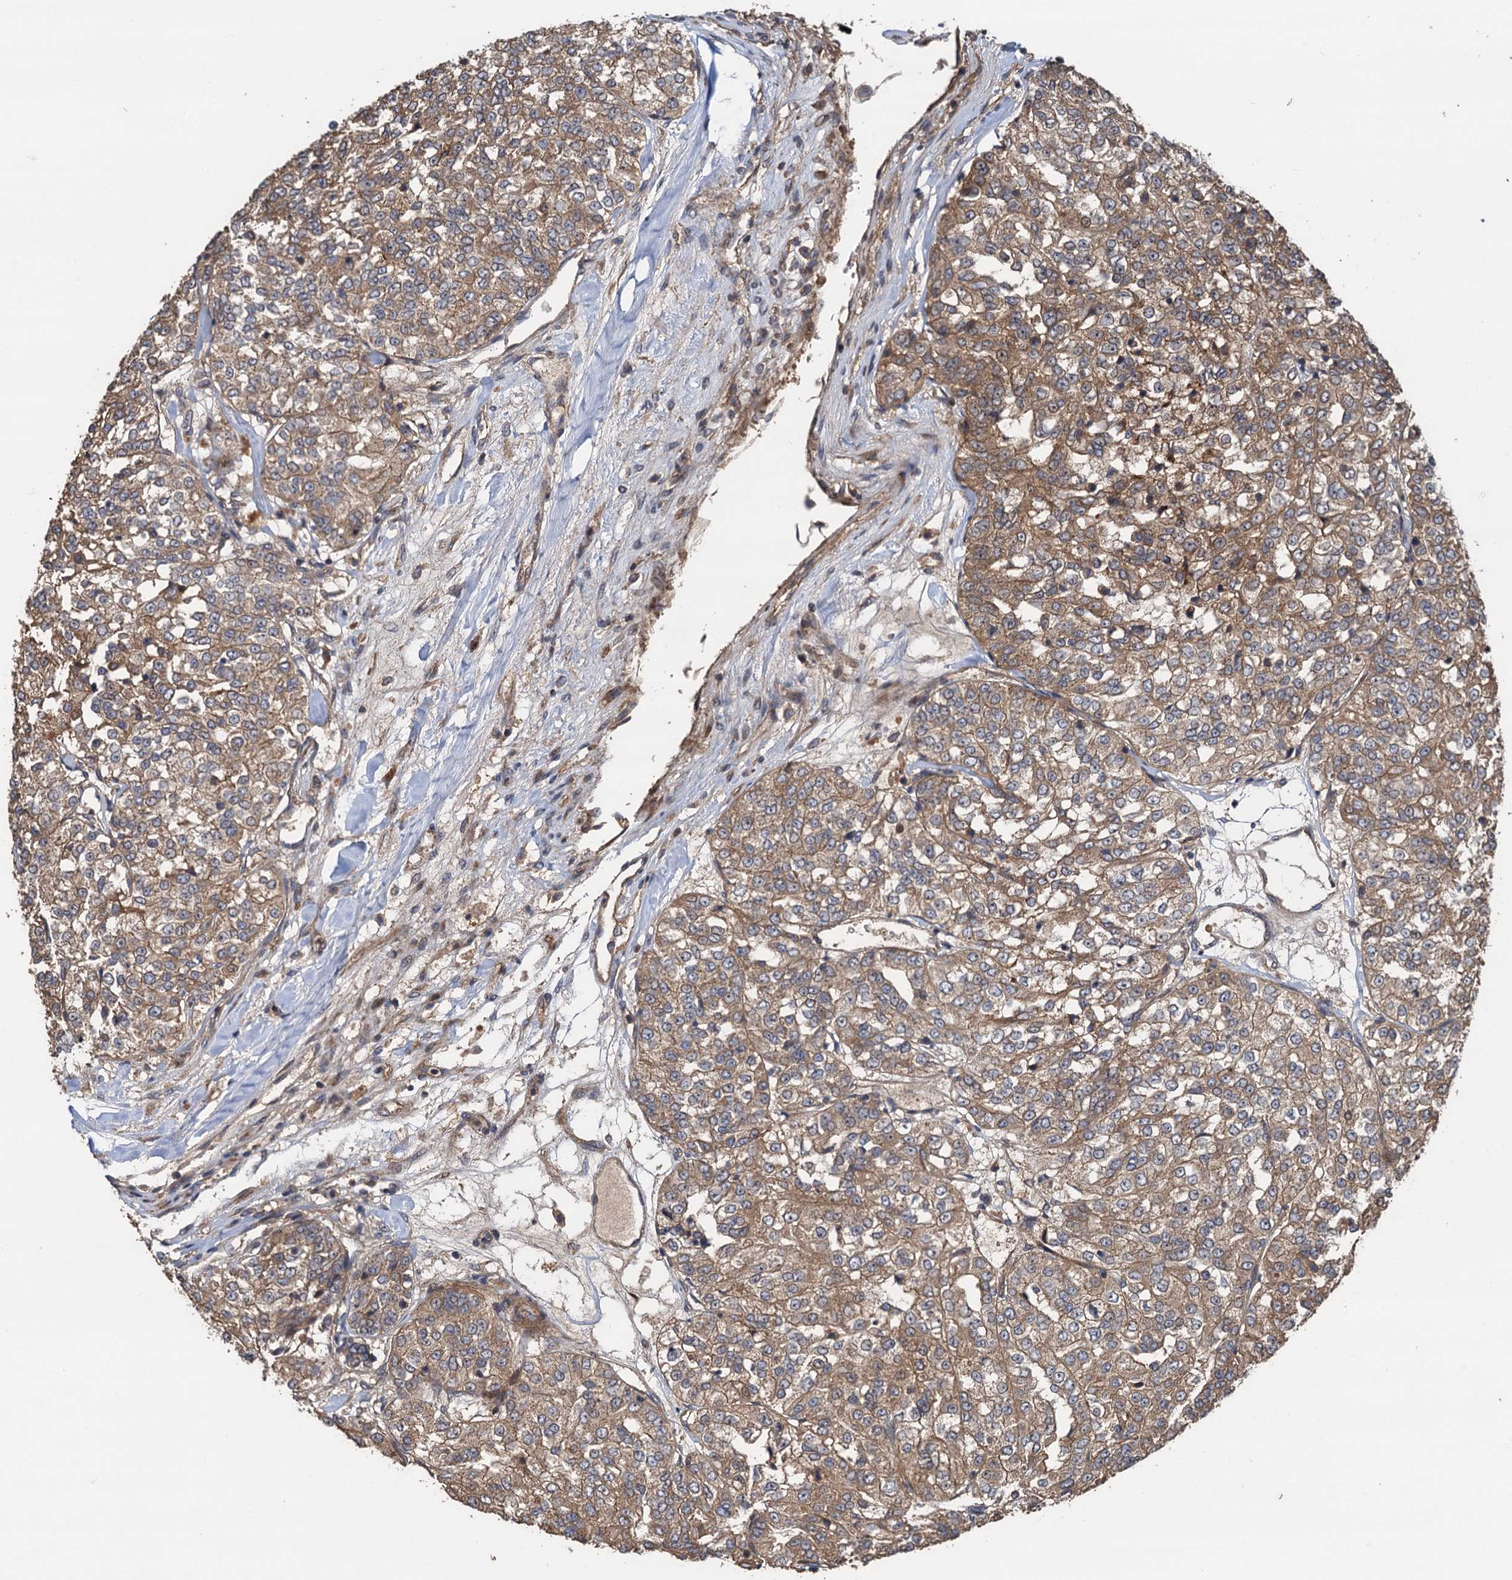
{"staining": {"intensity": "moderate", "quantity": ">75%", "location": "cytoplasmic/membranous"}, "tissue": "renal cancer", "cell_type": "Tumor cells", "image_type": "cancer", "snomed": [{"axis": "morphology", "description": "Adenocarcinoma, NOS"}, {"axis": "topography", "description": "Kidney"}], "caption": "High-magnification brightfield microscopy of adenocarcinoma (renal) stained with DAB (brown) and counterstained with hematoxylin (blue). tumor cells exhibit moderate cytoplasmic/membranous staining is appreciated in approximately>75% of cells. (DAB IHC, brown staining for protein, blue staining for nuclei).", "gene": "TMEM39B", "patient": {"sex": "female", "age": 63}}